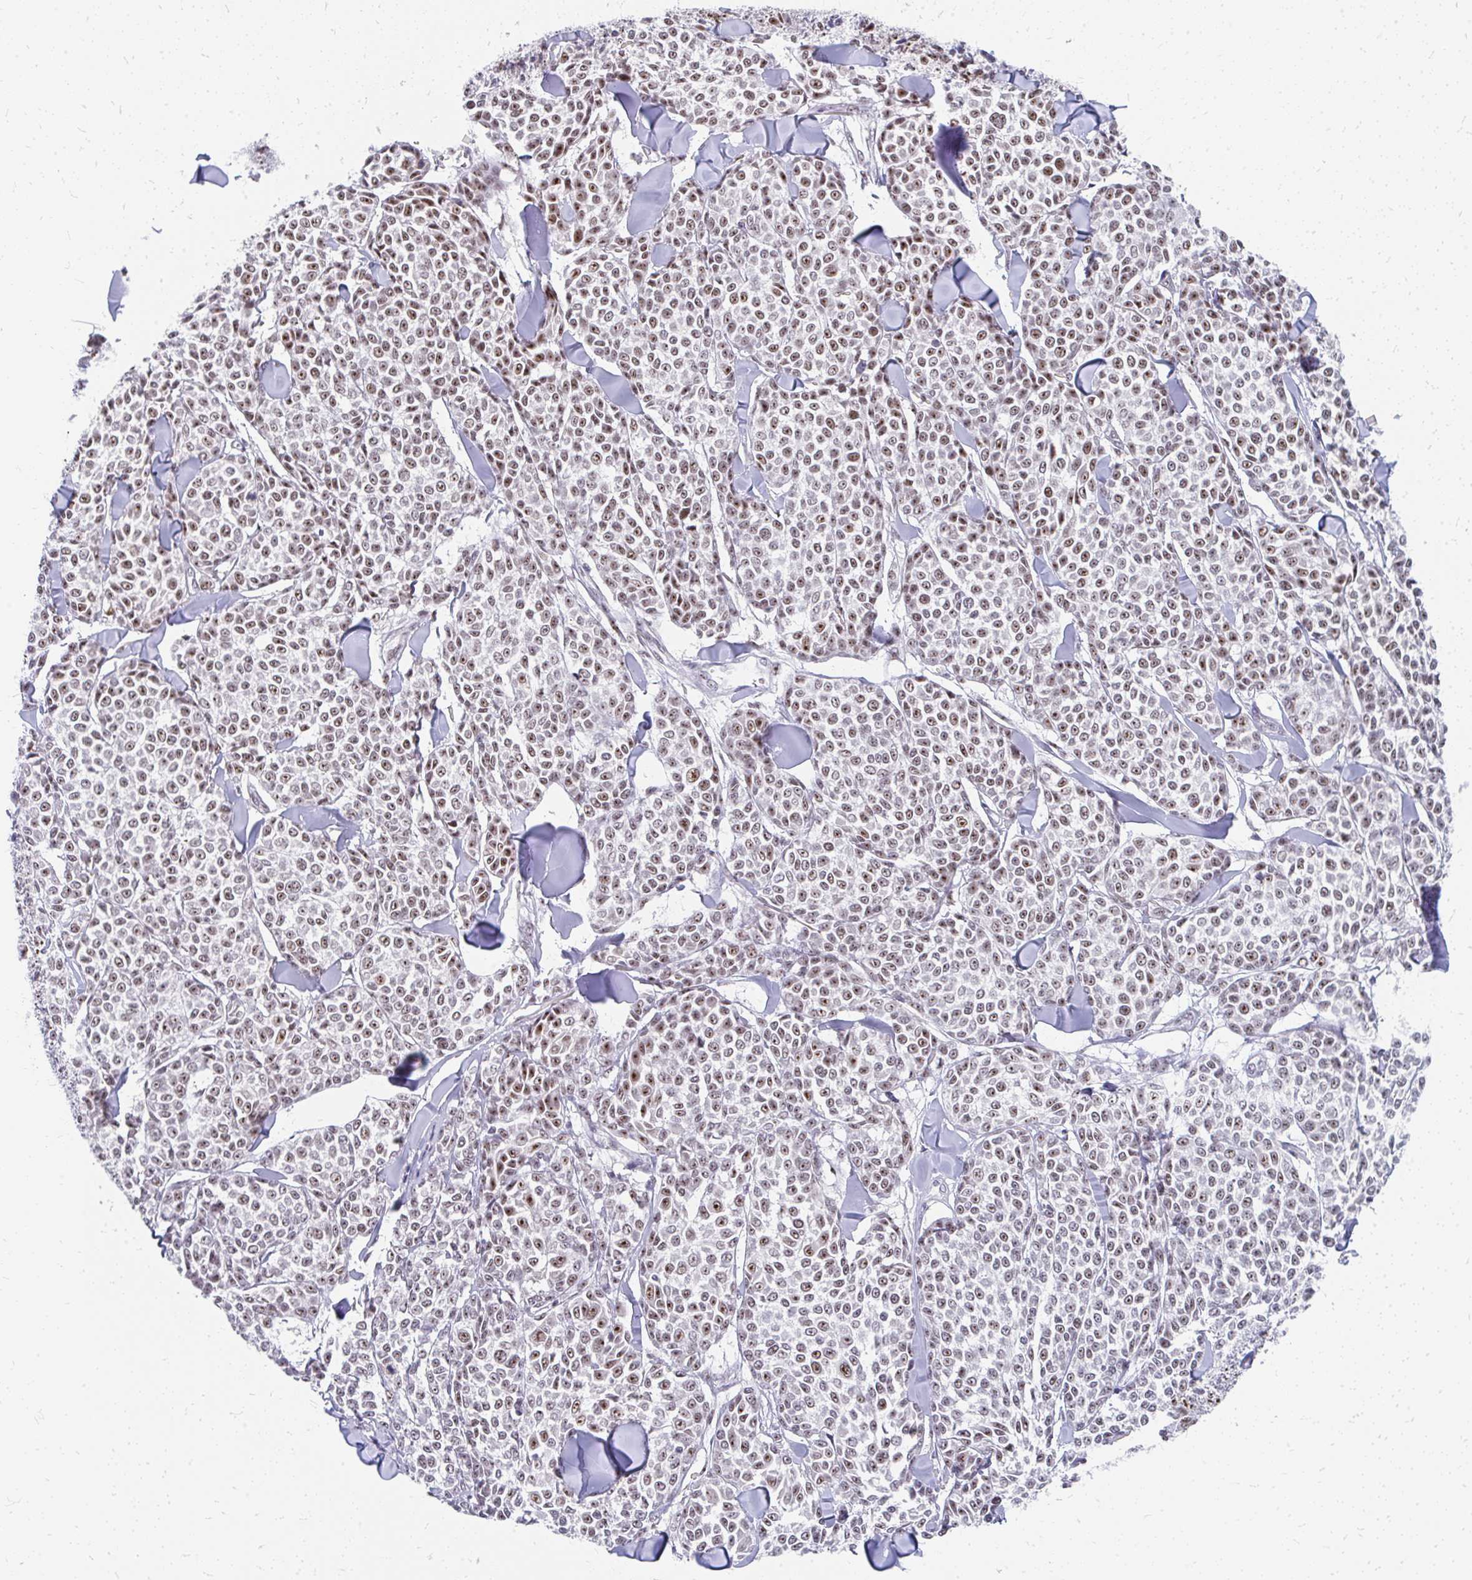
{"staining": {"intensity": "strong", "quantity": ">75%", "location": "nuclear"}, "tissue": "melanoma", "cell_type": "Tumor cells", "image_type": "cancer", "snomed": [{"axis": "morphology", "description": "Malignant melanoma, NOS"}, {"axis": "topography", "description": "Skin"}], "caption": "Strong nuclear positivity is identified in about >75% of tumor cells in melanoma.", "gene": "GTF2H1", "patient": {"sex": "male", "age": 46}}